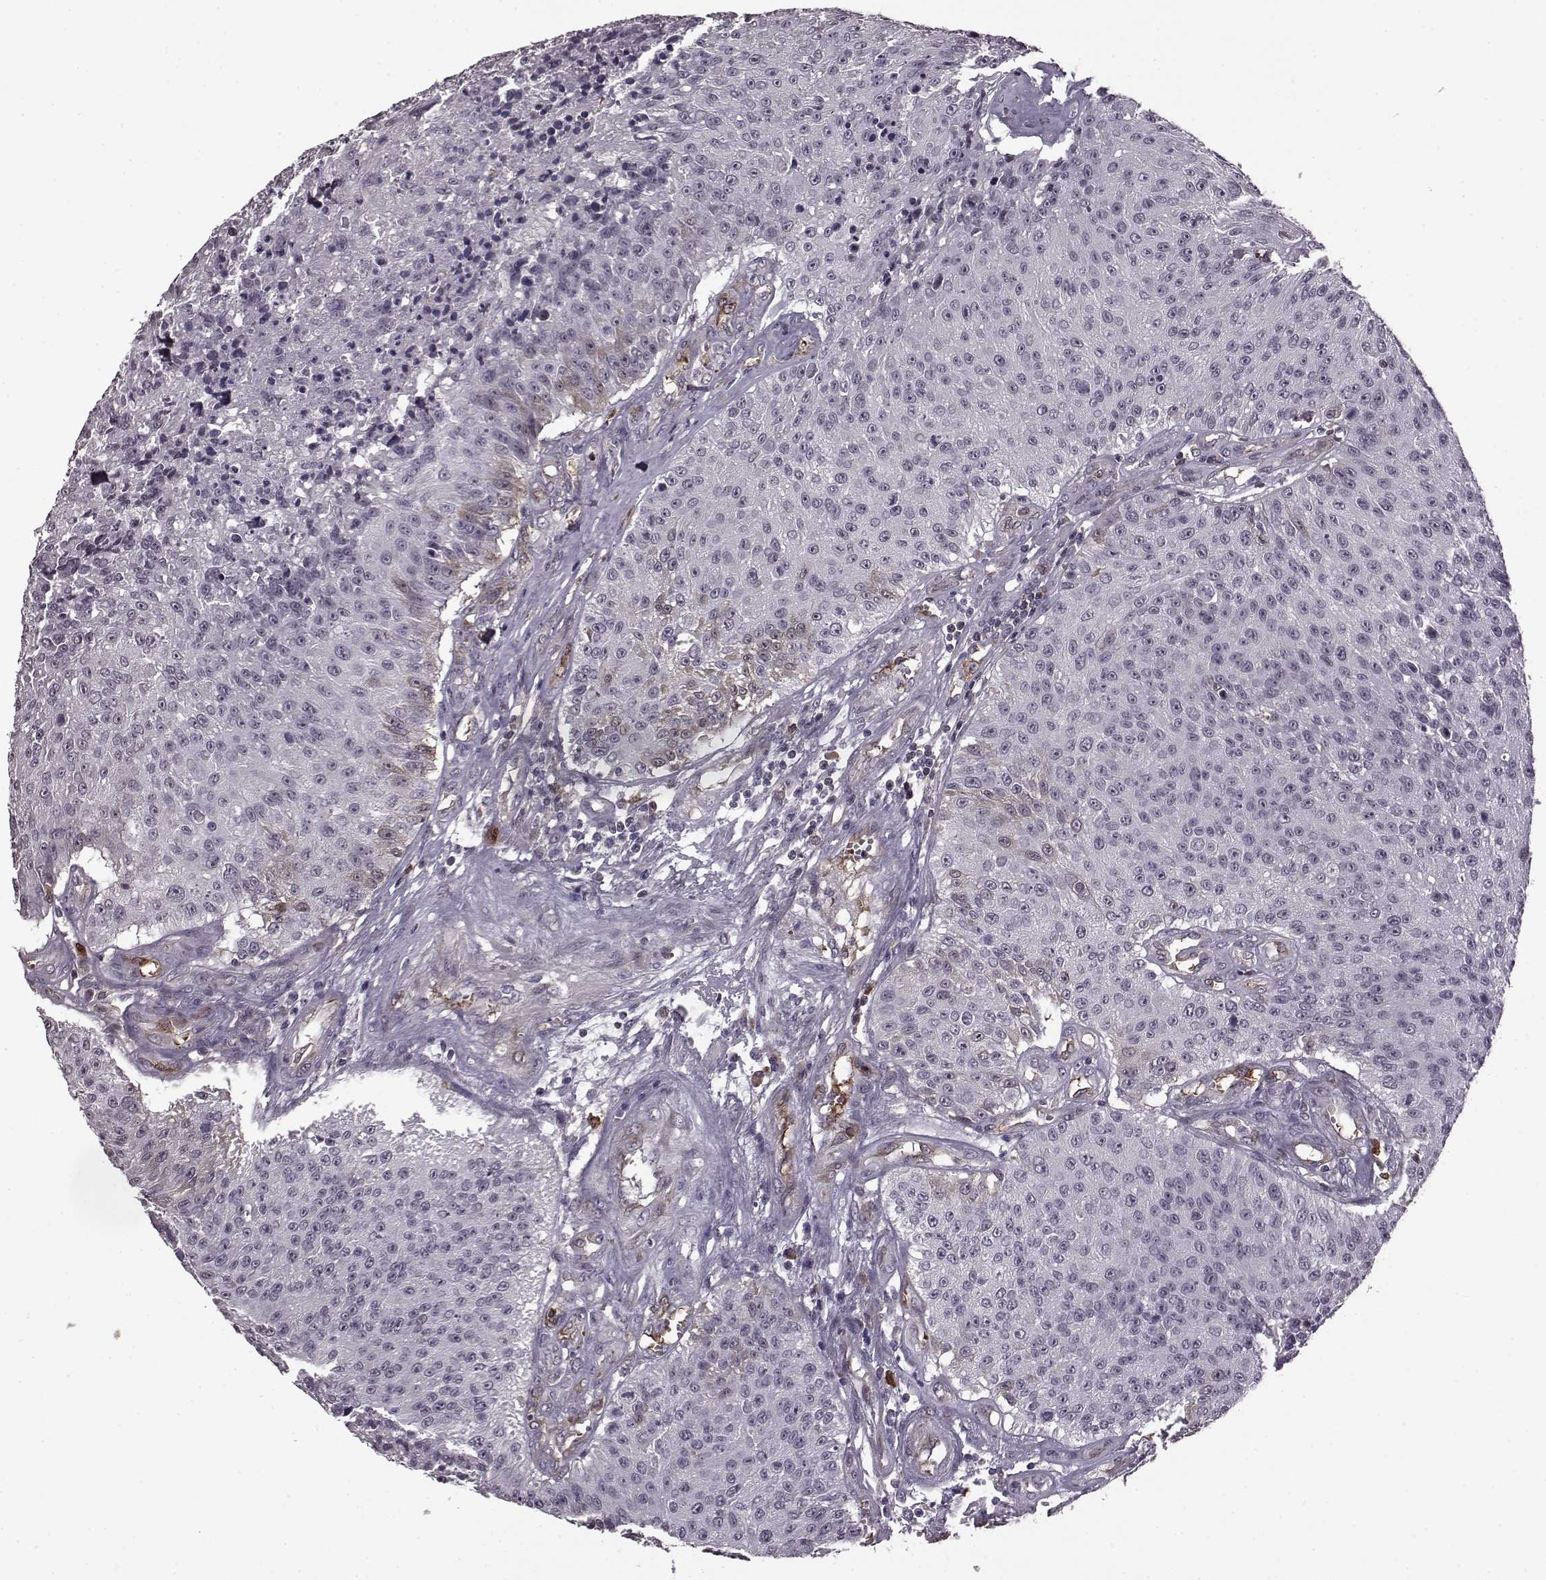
{"staining": {"intensity": "negative", "quantity": "none", "location": "none"}, "tissue": "urothelial cancer", "cell_type": "Tumor cells", "image_type": "cancer", "snomed": [{"axis": "morphology", "description": "Urothelial carcinoma, NOS"}, {"axis": "topography", "description": "Urinary bladder"}], "caption": "The micrograph displays no staining of tumor cells in transitional cell carcinoma.", "gene": "PROP1", "patient": {"sex": "male", "age": 55}}